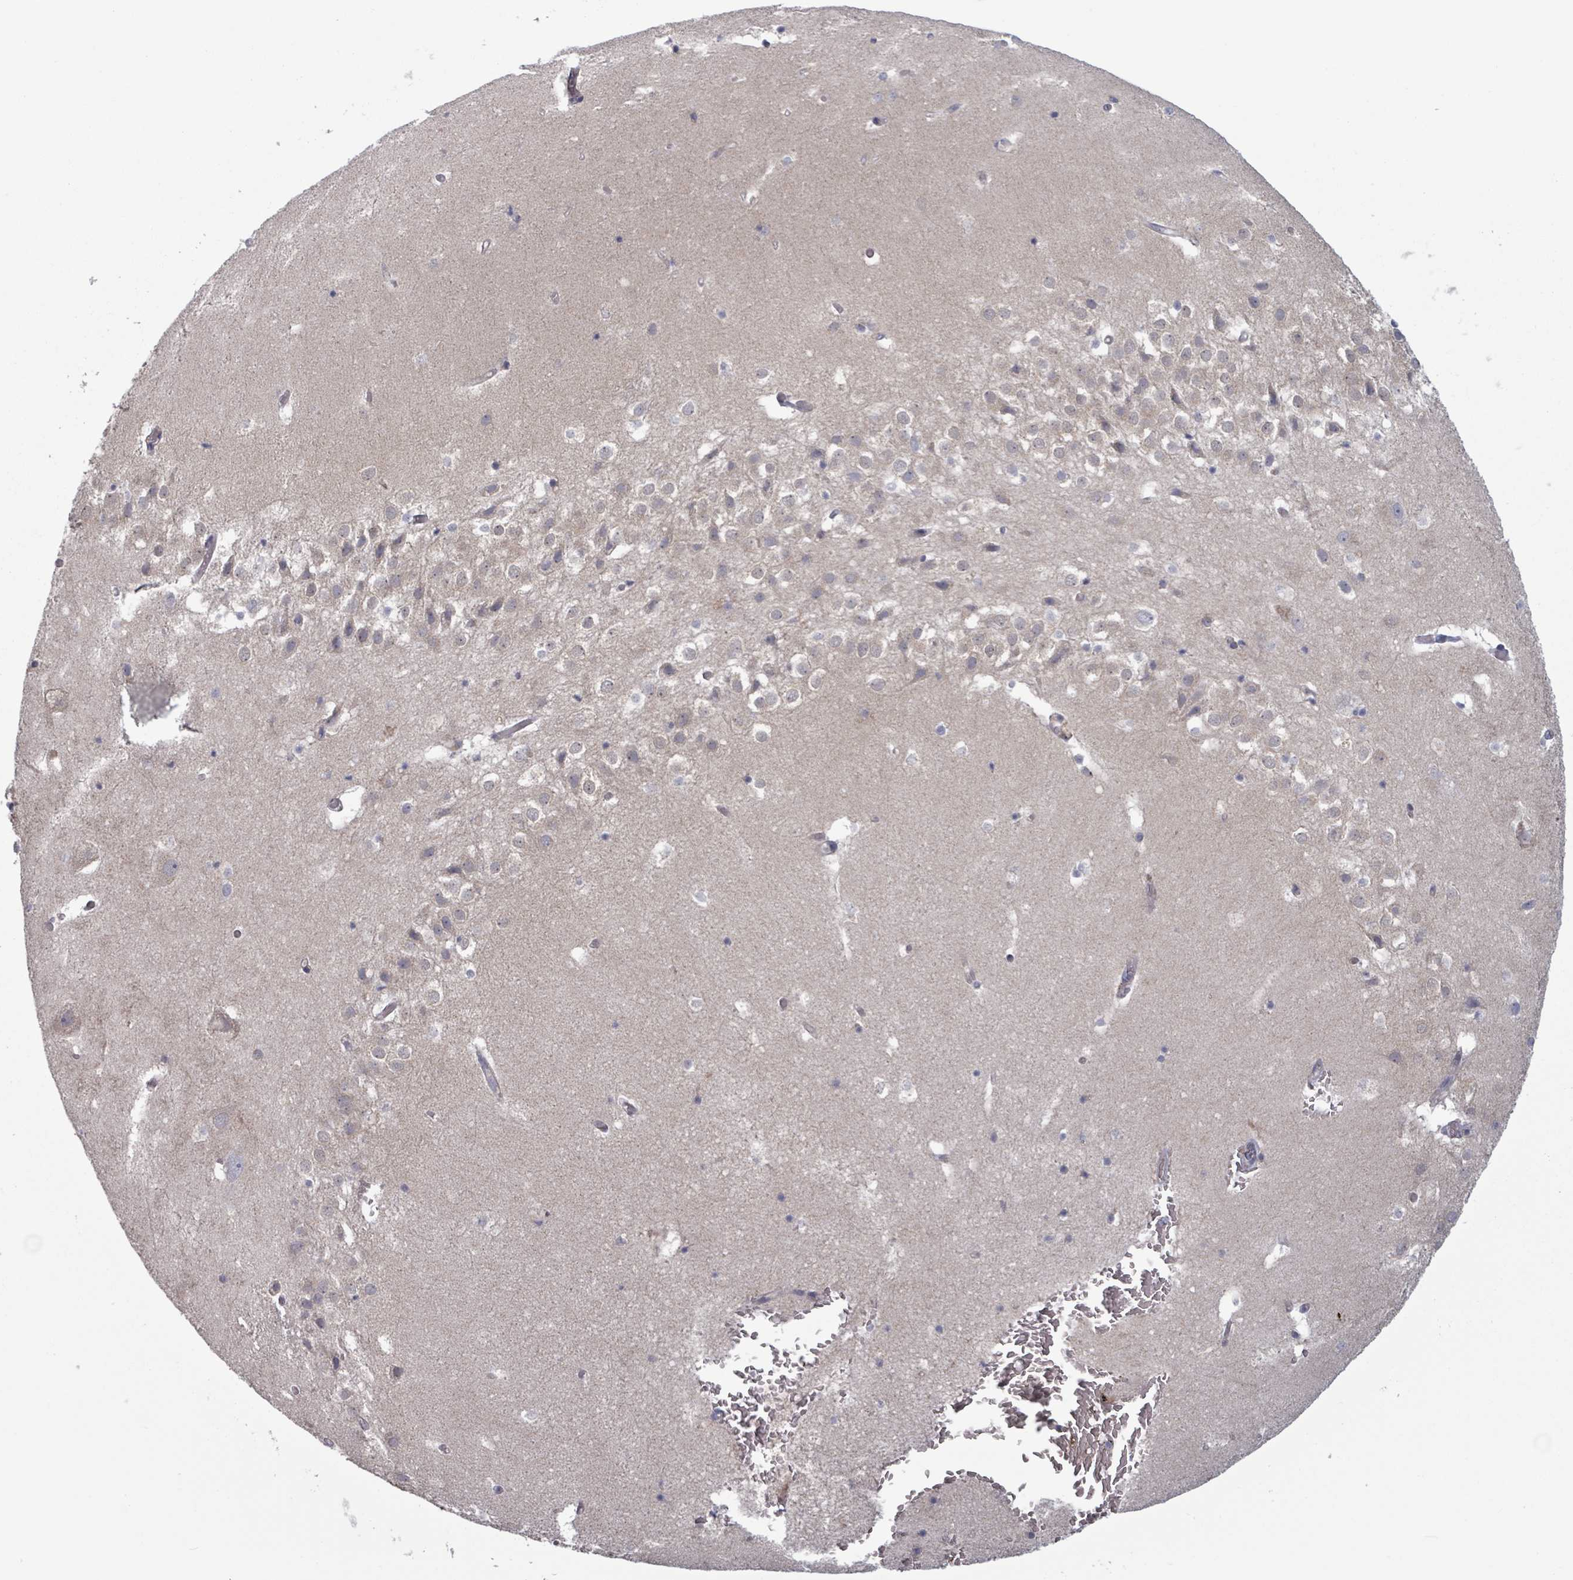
{"staining": {"intensity": "weak", "quantity": "25%-75%", "location": "cytoplasmic/membranous"}, "tissue": "hippocampus", "cell_type": "Glial cells", "image_type": "normal", "snomed": [{"axis": "morphology", "description": "Normal tissue, NOS"}, {"axis": "topography", "description": "Hippocampus"}], "caption": "Glial cells show low levels of weak cytoplasmic/membranous expression in approximately 25%-75% of cells in normal hippocampus. The protein of interest is stained brown, and the nuclei are stained in blue (DAB IHC with brightfield microscopy, high magnification).", "gene": "FKBP1A", "patient": {"sex": "female", "age": 52}}